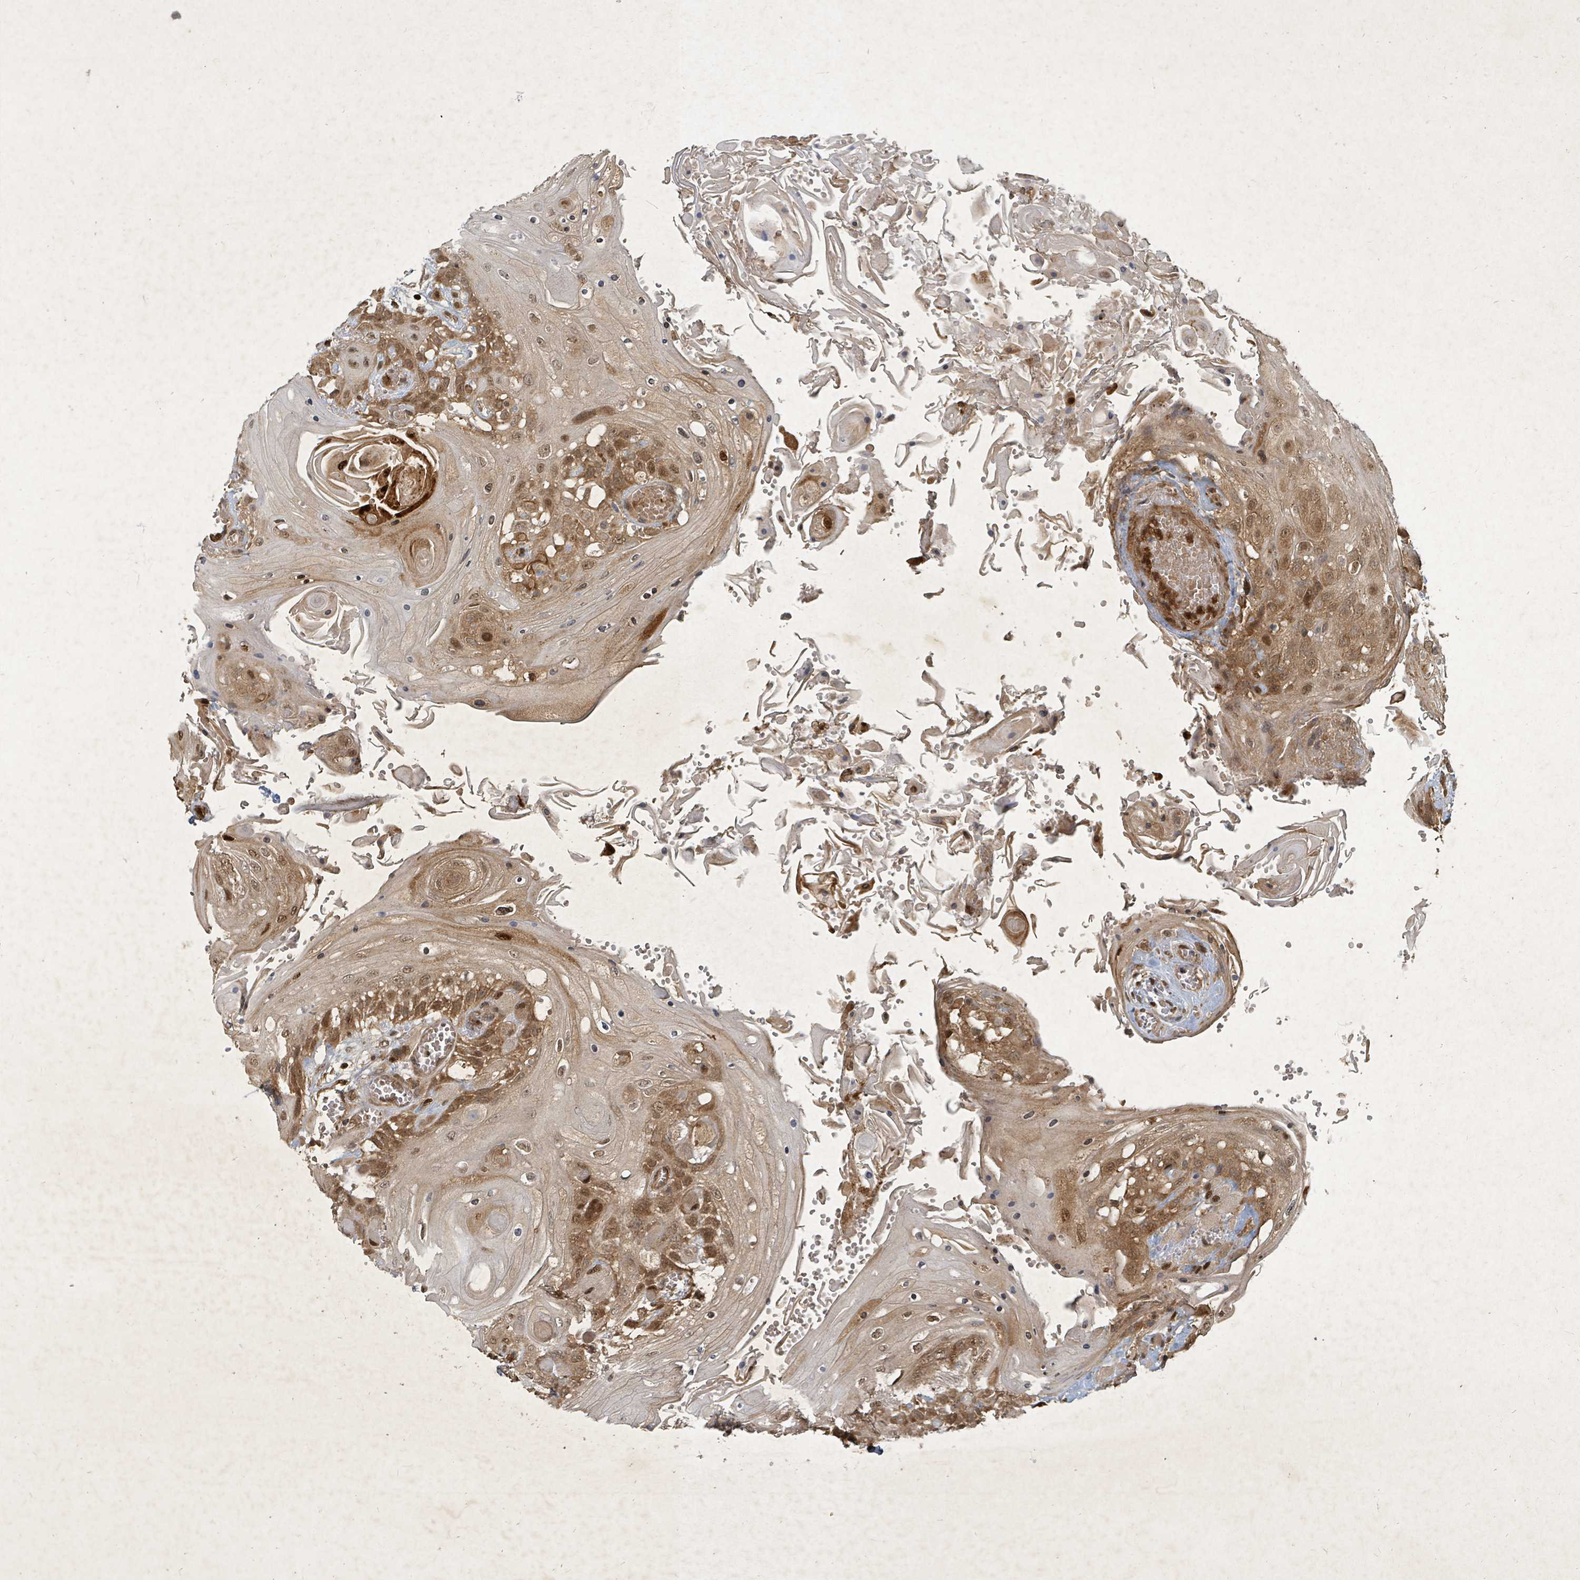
{"staining": {"intensity": "moderate", "quantity": ">75%", "location": "cytoplasmic/membranous,nuclear"}, "tissue": "head and neck cancer", "cell_type": "Tumor cells", "image_type": "cancer", "snomed": [{"axis": "morphology", "description": "Squamous cell carcinoma, NOS"}, {"axis": "topography", "description": "Head-Neck"}], "caption": "Protein expression analysis of head and neck squamous cell carcinoma demonstrates moderate cytoplasmic/membranous and nuclear positivity in approximately >75% of tumor cells.", "gene": "KDM4E", "patient": {"sex": "female", "age": 43}}